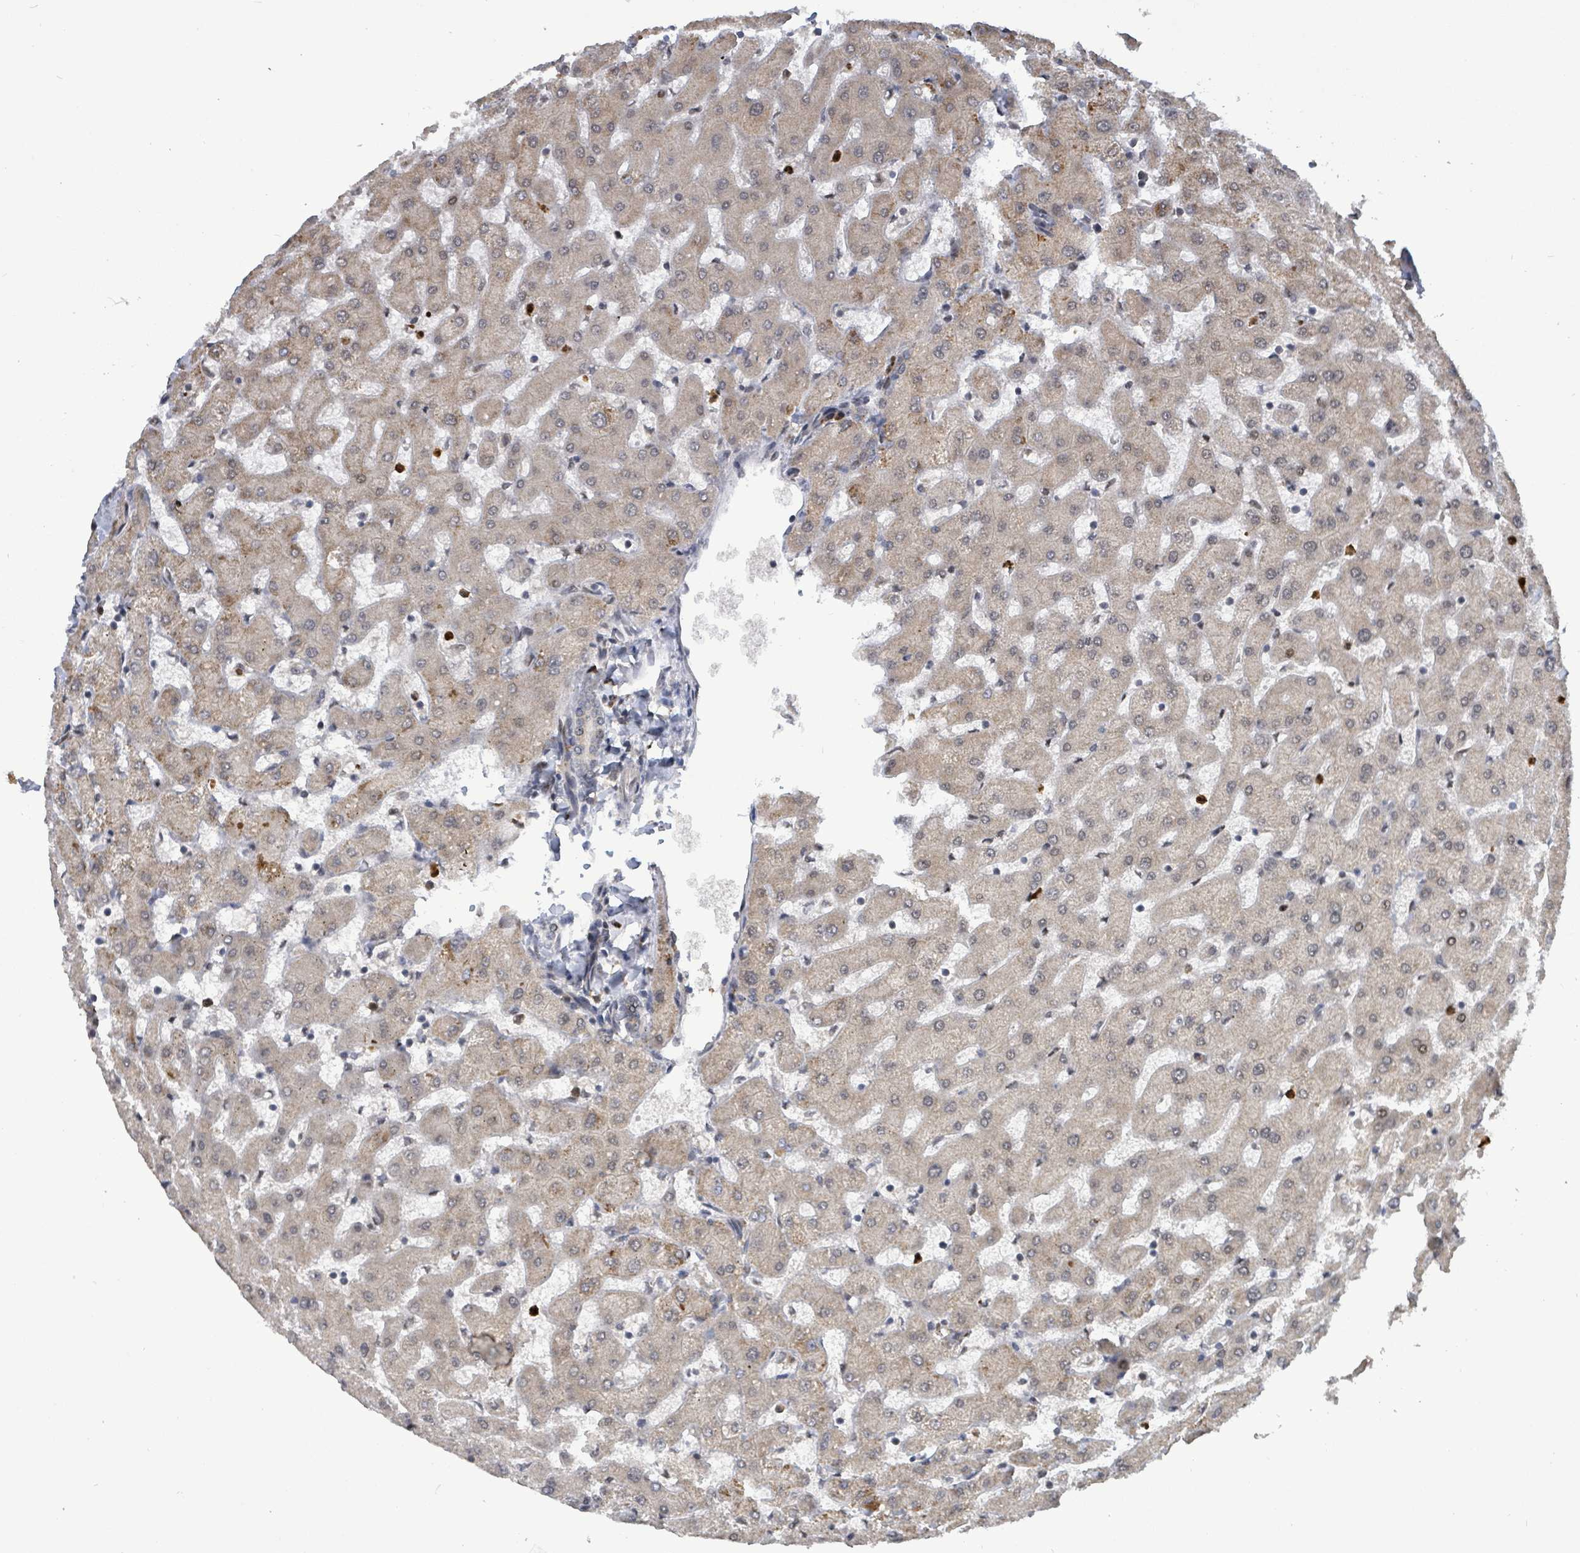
{"staining": {"intensity": "negative", "quantity": "none", "location": "none"}, "tissue": "liver", "cell_type": "Cholangiocytes", "image_type": "normal", "snomed": [{"axis": "morphology", "description": "Normal tissue, NOS"}, {"axis": "topography", "description": "Liver"}], "caption": "Cholangiocytes are negative for brown protein staining in benign liver. (DAB (3,3'-diaminobenzidine) immunohistochemistry (IHC) with hematoxylin counter stain).", "gene": "COQ6", "patient": {"sex": "female", "age": 63}}